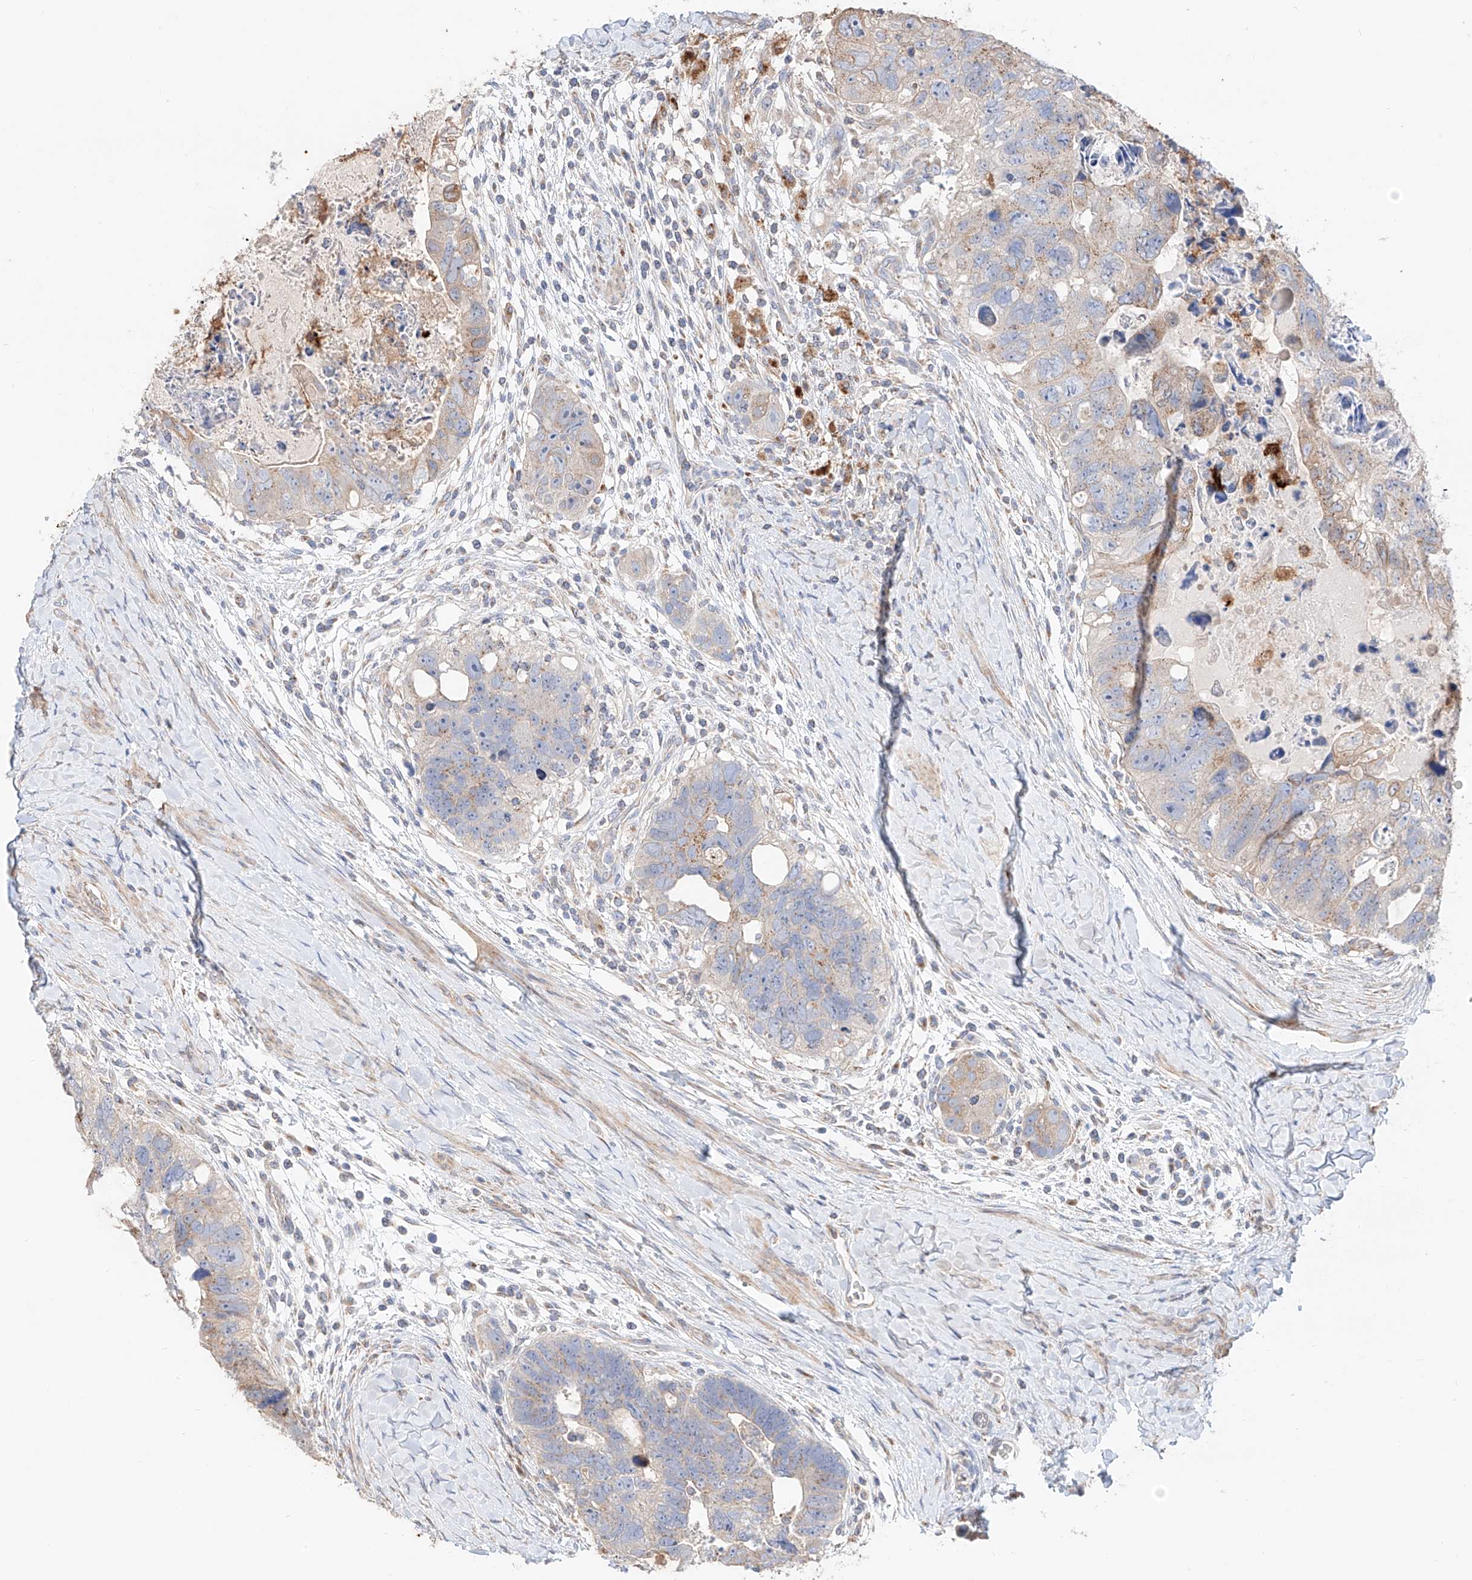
{"staining": {"intensity": "weak", "quantity": "<25%", "location": "cytoplasmic/membranous"}, "tissue": "colorectal cancer", "cell_type": "Tumor cells", "image_type": "cancer", "snomed": [{"axis": "morphology", "description": "Adenocarcinoma, NOS"}, {"axis": "topography", "description": "Rectum"}], "caption": "High magnification brightfield microscopy of adenocarcinoma (colorectal) stained with DAB (3,3'-diaminobenzidine) (brown) and counterstained with hematoxylin (blue): tumor cells show no significant positivity. (Brightfield microscopy of DAB immunohistochemistry at high magnification).", "gene": "MOSPD1", "patient": {"sex": "male", "age": 59}}